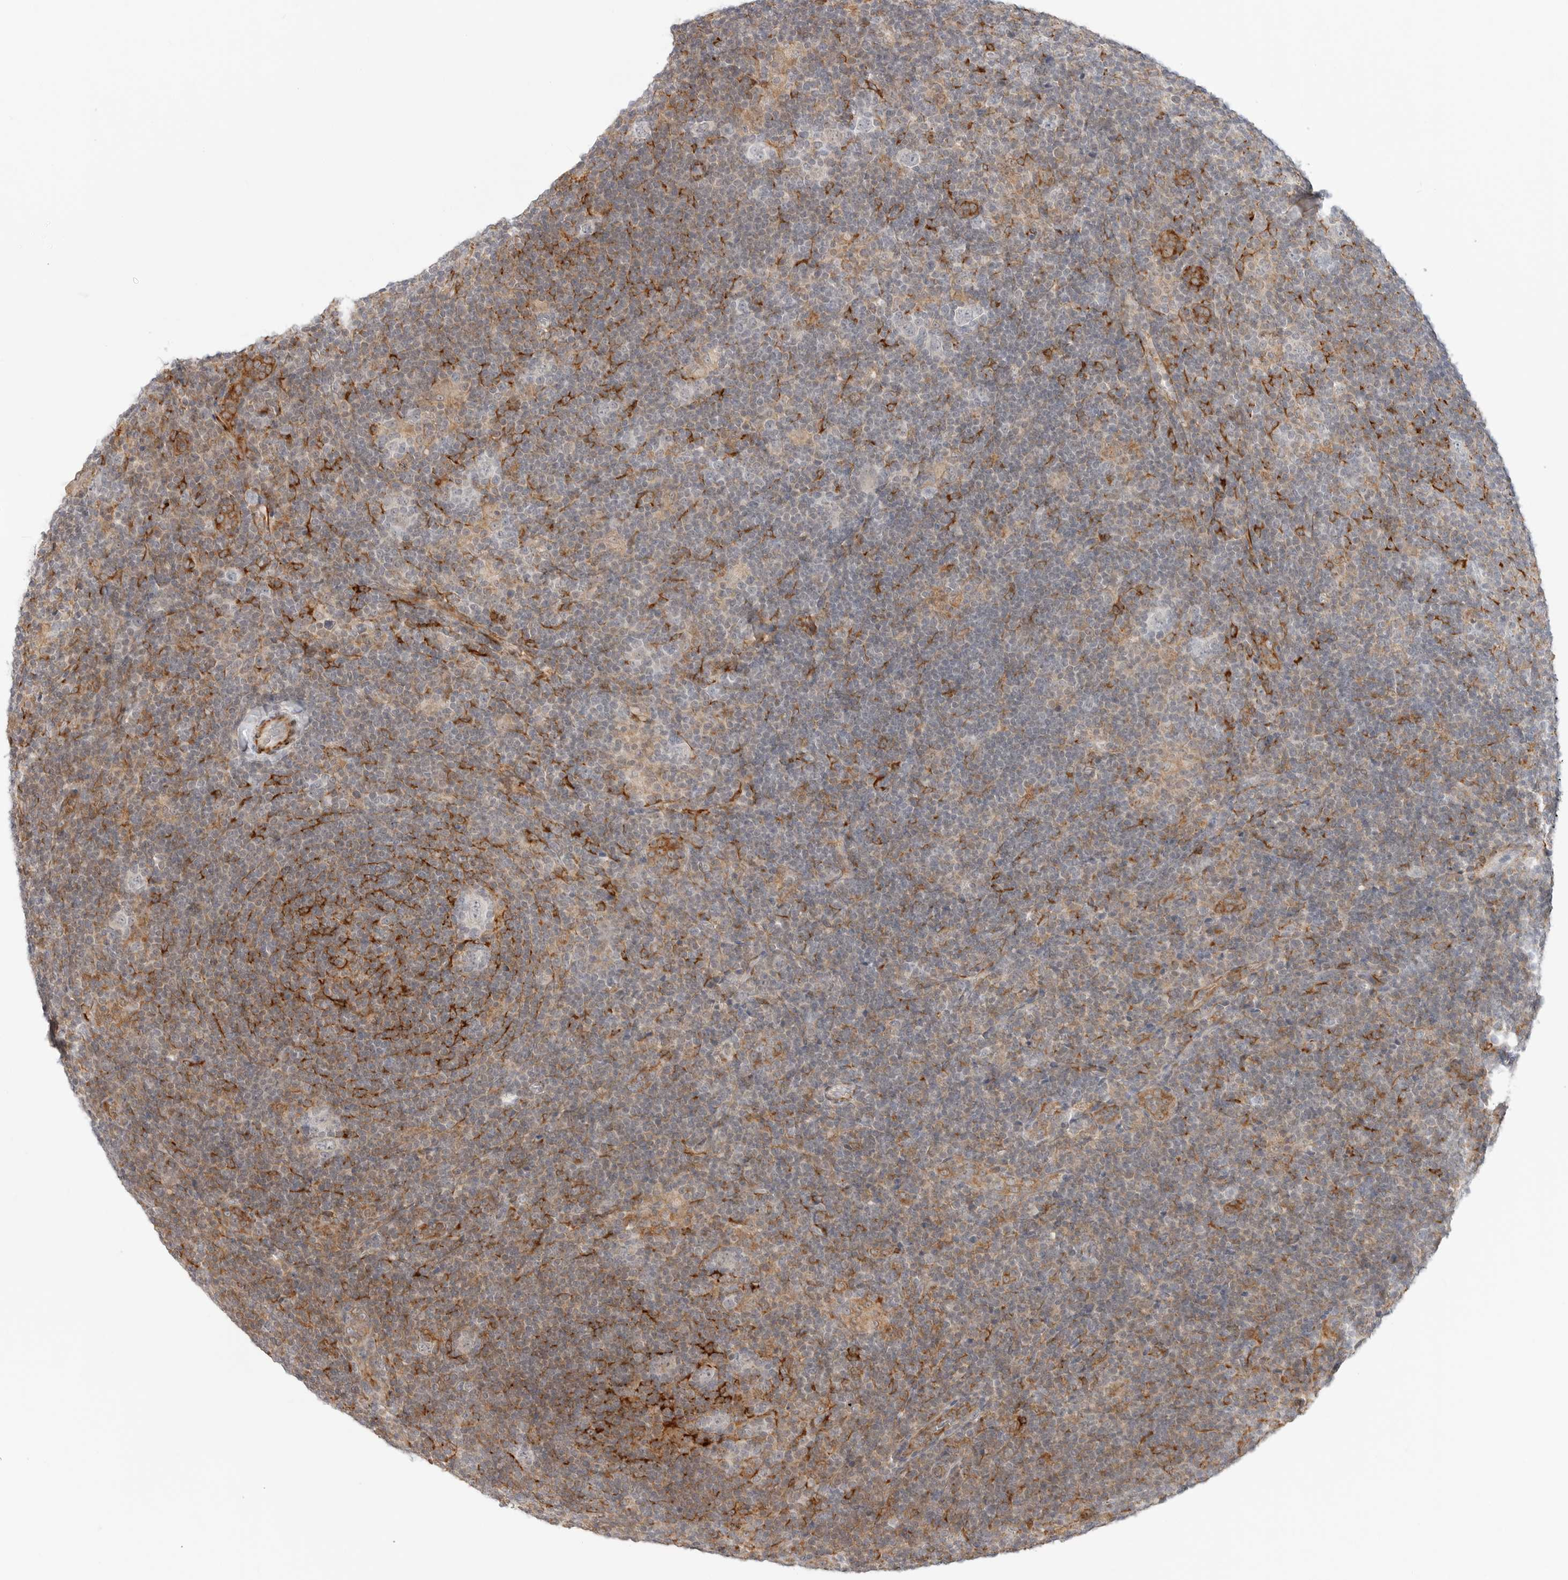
{"staining": {"intensity": "negative", "quantity": "none", "location": "none"}, "tissue": "lymphoma", "cell_type": "Tumor cells", "image_type": "cancer", "snomed": [{"axis": "morphology", "description": "Hodgkin's disease, NOS"}, {"axis": "topography", "description": "Lymph node"}], "caption": "DAB immunohistochemical staining of Hodgkin's disease displays no significant positivity in tumor cells.", "gene": "C1QTNF1", "patient": {"sex": "female", "age": 57}}